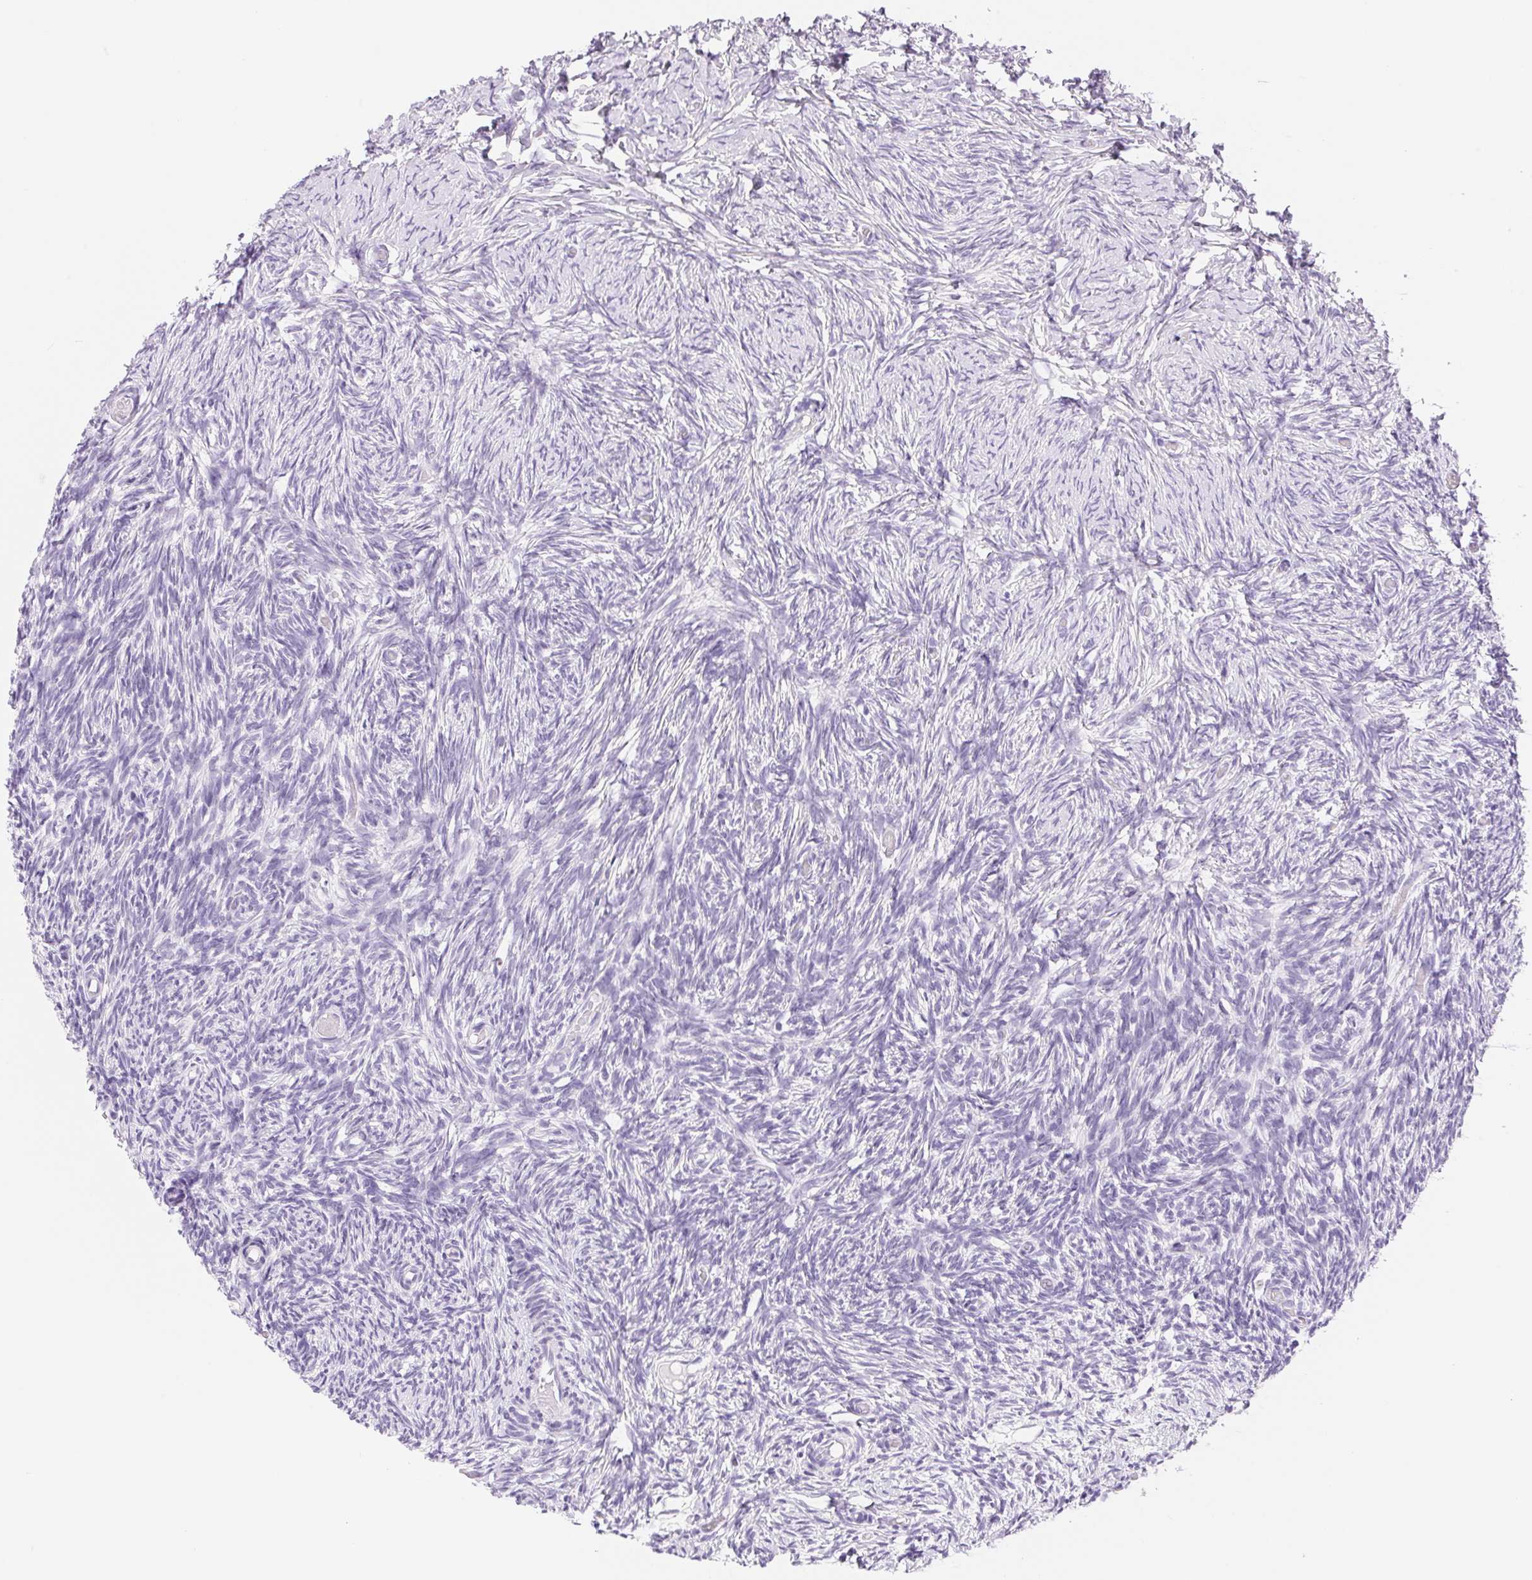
{"staining": {"intensity": "negative", "quantity": "none", "location": "none"}, "tissue": "ovary", "cell_type": "Follicle cells", "image_type": "normal", "snomed": [{"axis": "morphology", "description": "Normal tissue, NOS"}, {"axis": "topography", "description": "Ovary"}], "caption": "Immunohistochemistry (IHC) histopathology image of benign ovary stained for a protein (brown), which displays no positivity in follicle cells.", "gene": "ASGR2", "patient": {"sex": "female", "age": 39}}